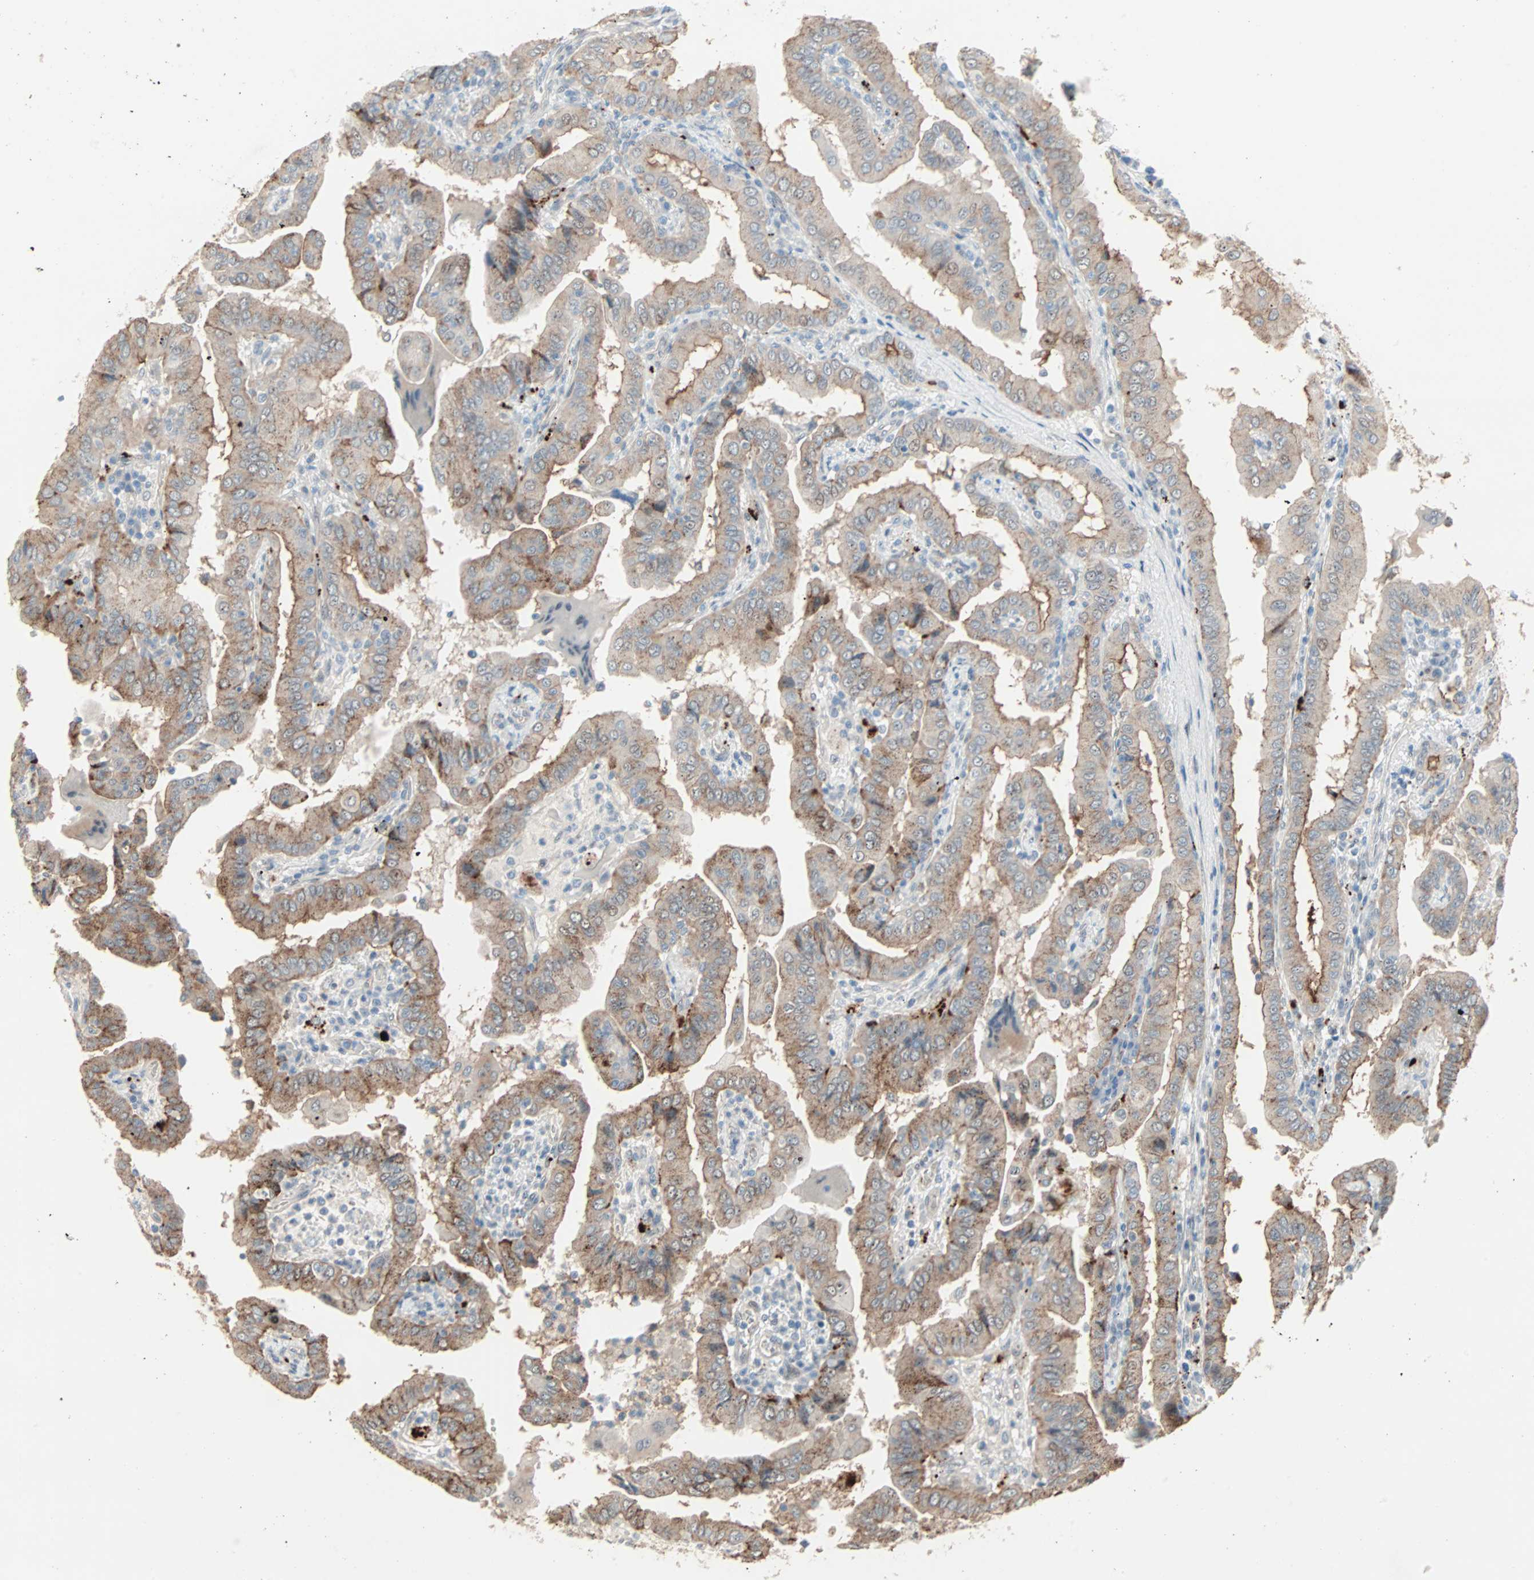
{"staining": {"intensity": "moderate", "quantity": ">75%", "location": "cytoplasmic/membranous"}, "tissue": "thyroid cancer", "cell_type": "Tumor cells", "image_type": "cancer", "snomed": [{"axis": "morphology", "description": "Papillary adenocarcinoma, NOS"}, {"axis": "topography", "description": "Thyroid gland"}], "caption": "This photomicrograph displays thyroid cancer (papillary adenocarcinoma) stained with immunohistochemistry to label a protein in brown. The cytoplasmic/membranous of tumor cells show moderate positivity for the protein. Nuclei are counter-stained blue.", "gene": "CAND2", "patient": {"sex": "male", "age": 33}}